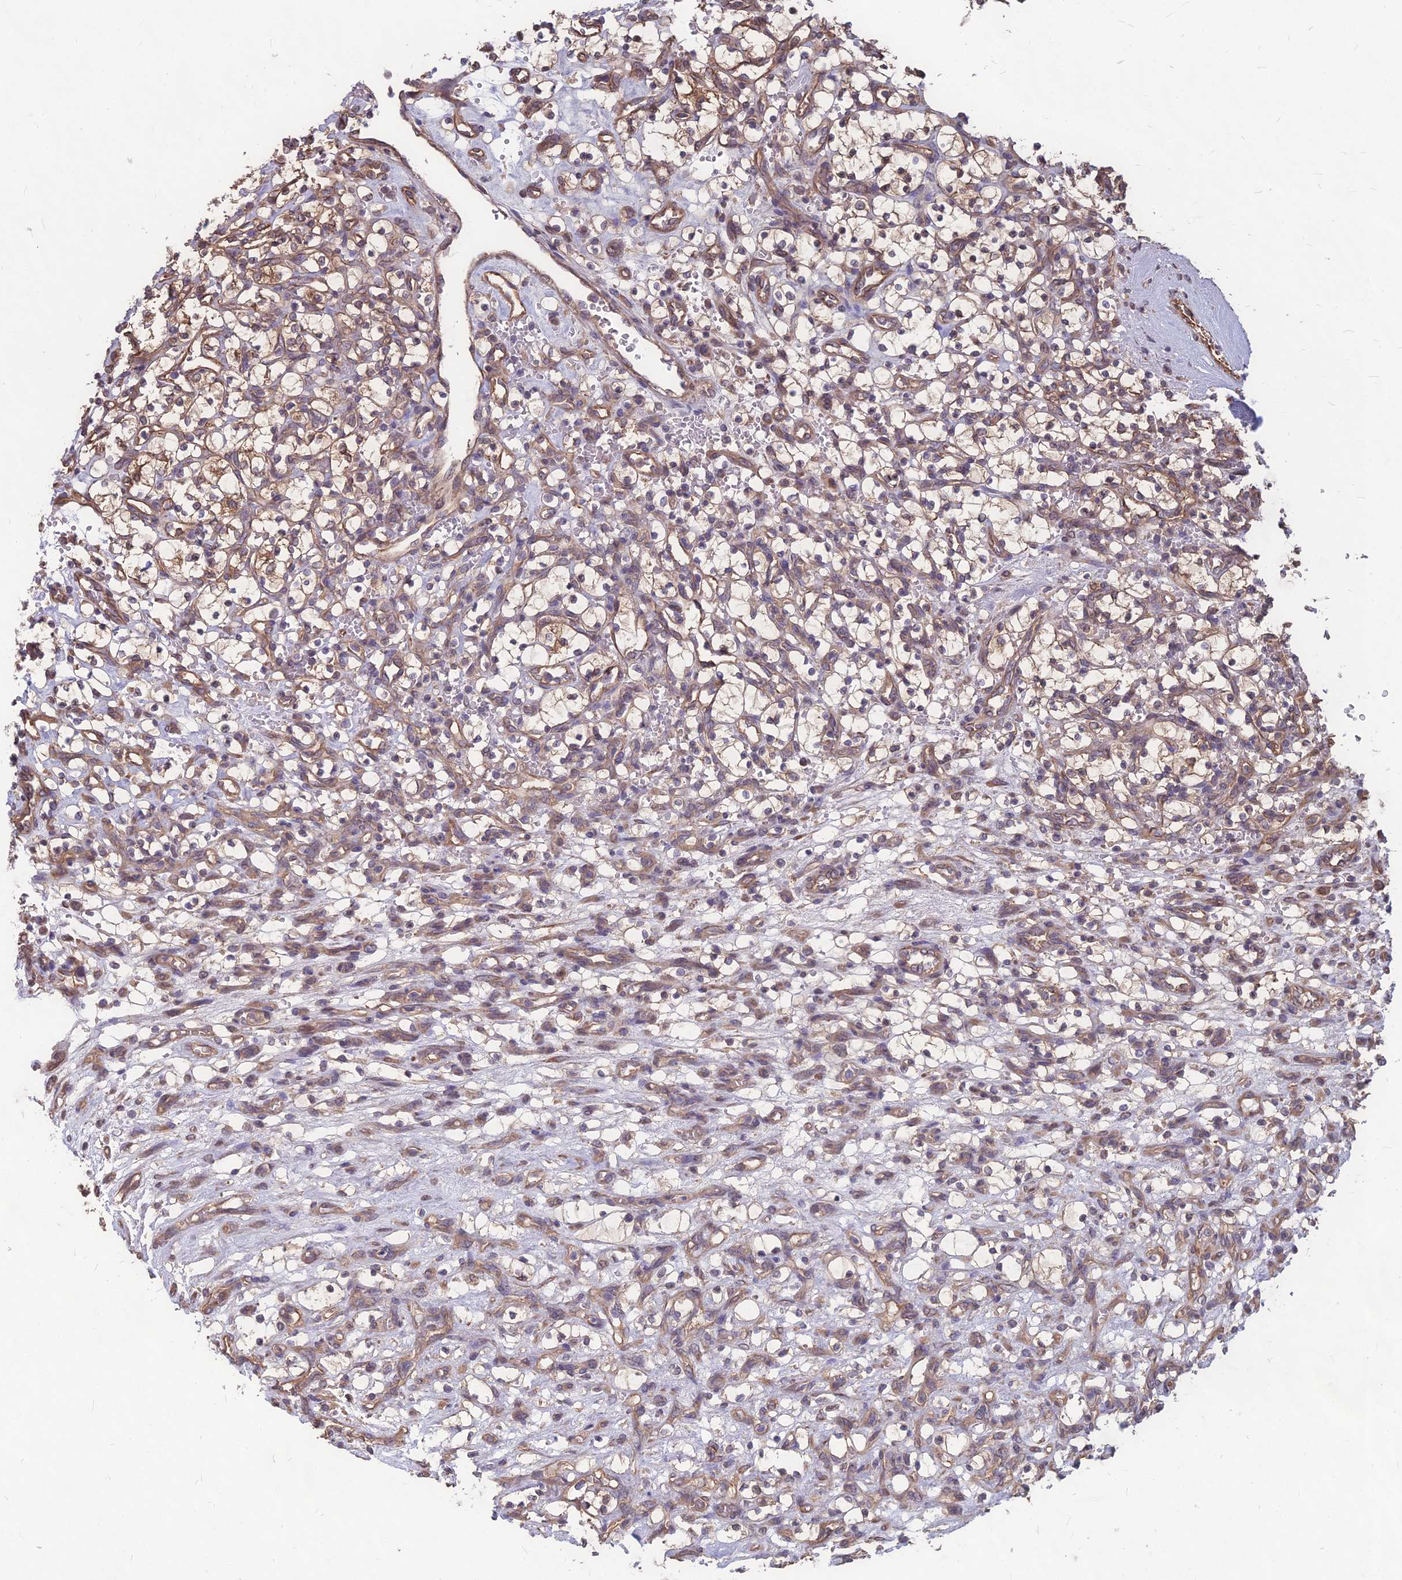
{"staining": {"intensity": "moderate", "quantity": ">75%", "location": "cytoplasmic/membranous"}, "tissue": "renal cancer", "cell_type": "Tumor cells", "image_type": "cancer", "snomed": [{"axis": "morphology", "description": "Adenocarcinoma, NOS"}, {"axis": "topography", "description": "Kidney"}], "caption": "About >75% of tumor cells in human adenocarcinoma (renal) reveal moderate cytoplasmic/membranous protein expression as visualized by brown immunohistochemical staining.", "gene": "LSM6", "patient": {"sex": "female", "age": 69}}